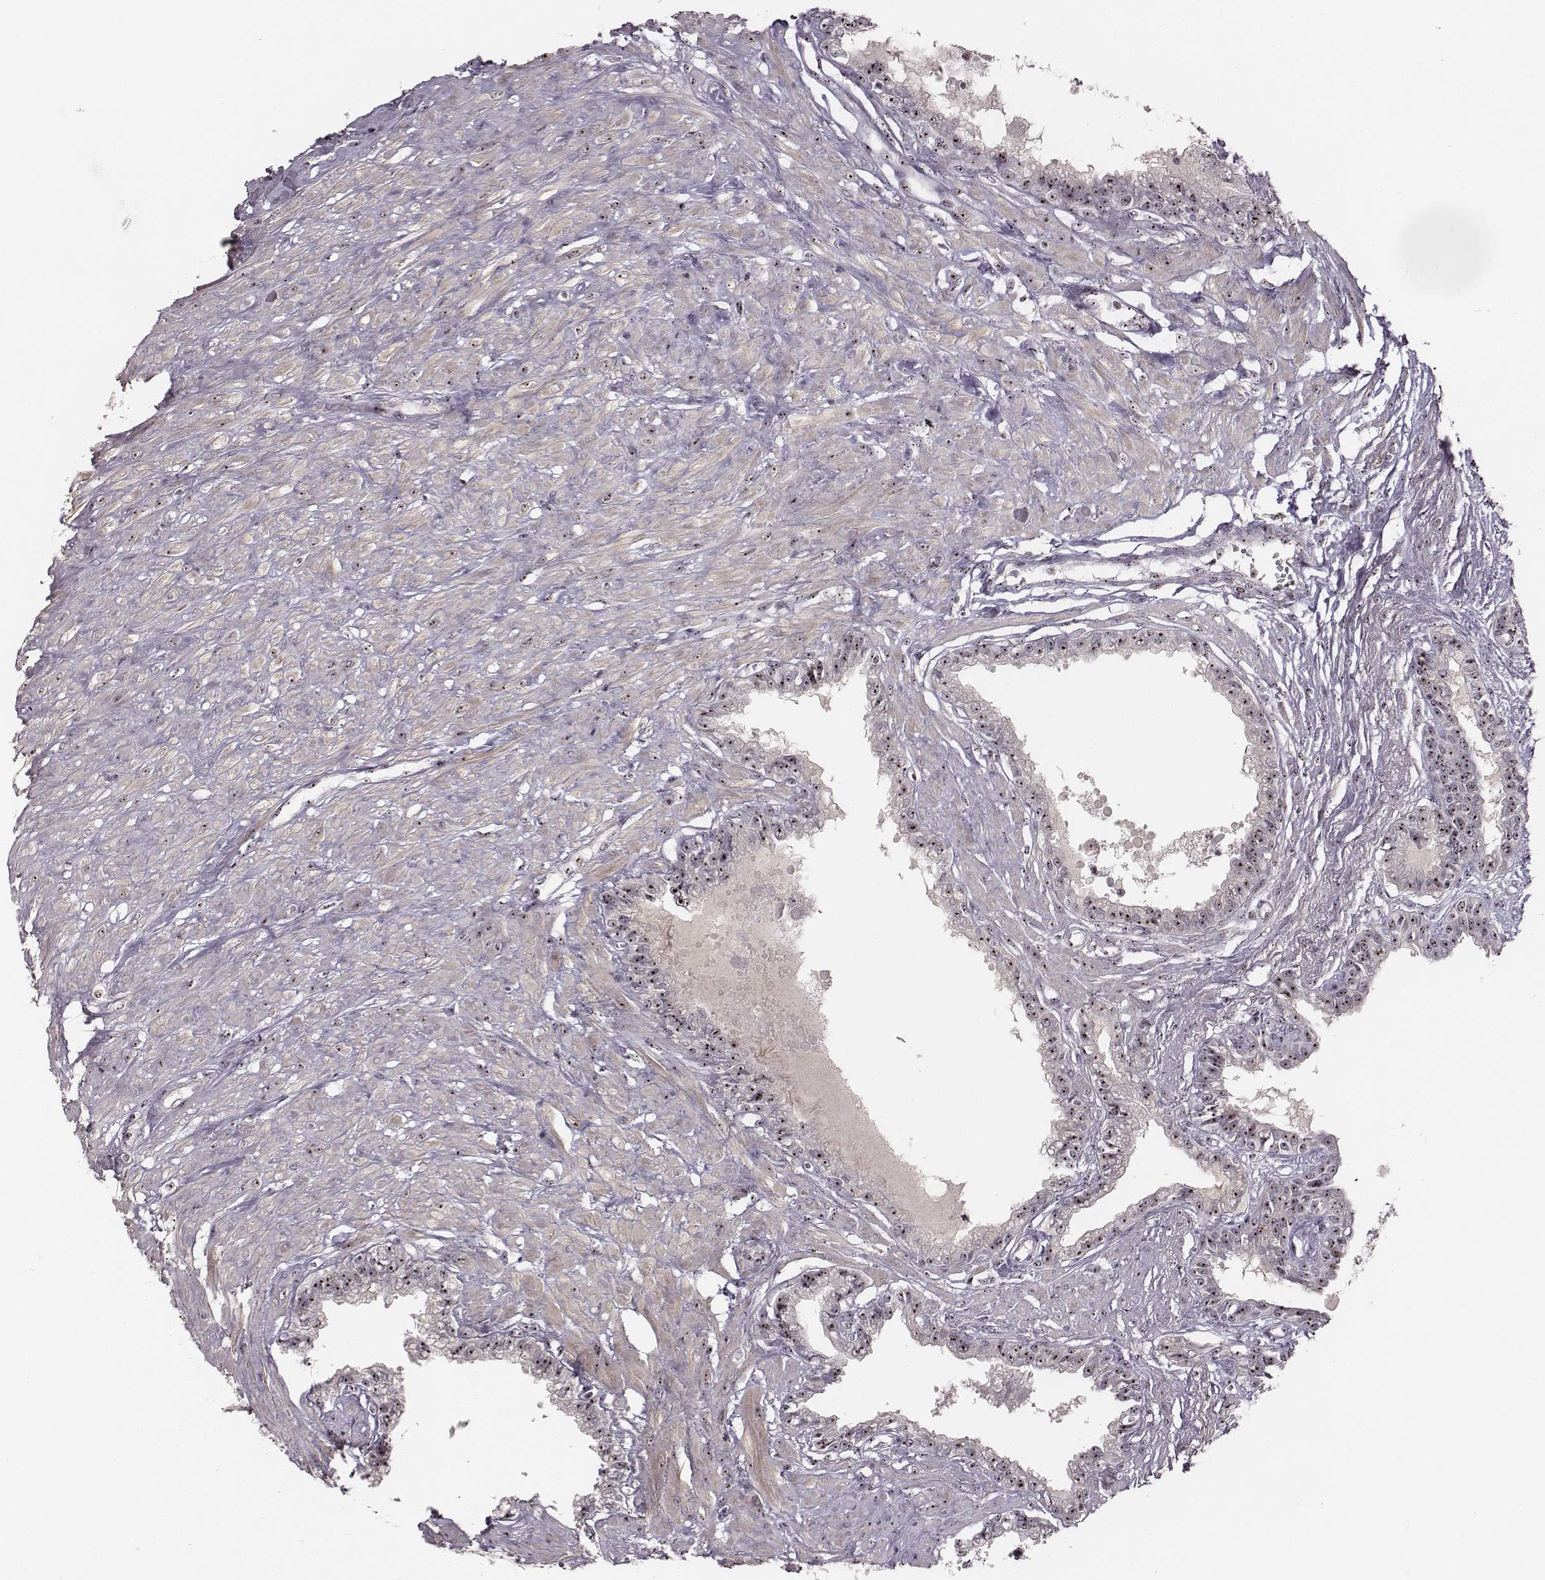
{"staining": {"intensity": "weak", "quantity": ">75%", "location": "nuclear"}, "tissue": "seminal vesicle", "cell_type": "Glandular cells", "image_type": "normal", "snomed": [{"axis": "morphology", "description": "Normal tissue, NOS"}, {"axis": "morphology", "description": "Urothelial carcinoma, NOS"}, {"axis": "topography", "description": "Urinary bladder"}, {"axis": "topography", "description": "Seminal veicle"}], "caption": "Immunohistochemical staining of benign human seminal vesicle reveals low levels of weak nuclear staining in about >75% of glandular cells.", "gene": "NOP56", "patient": {"sex": "male", "age": 76}}